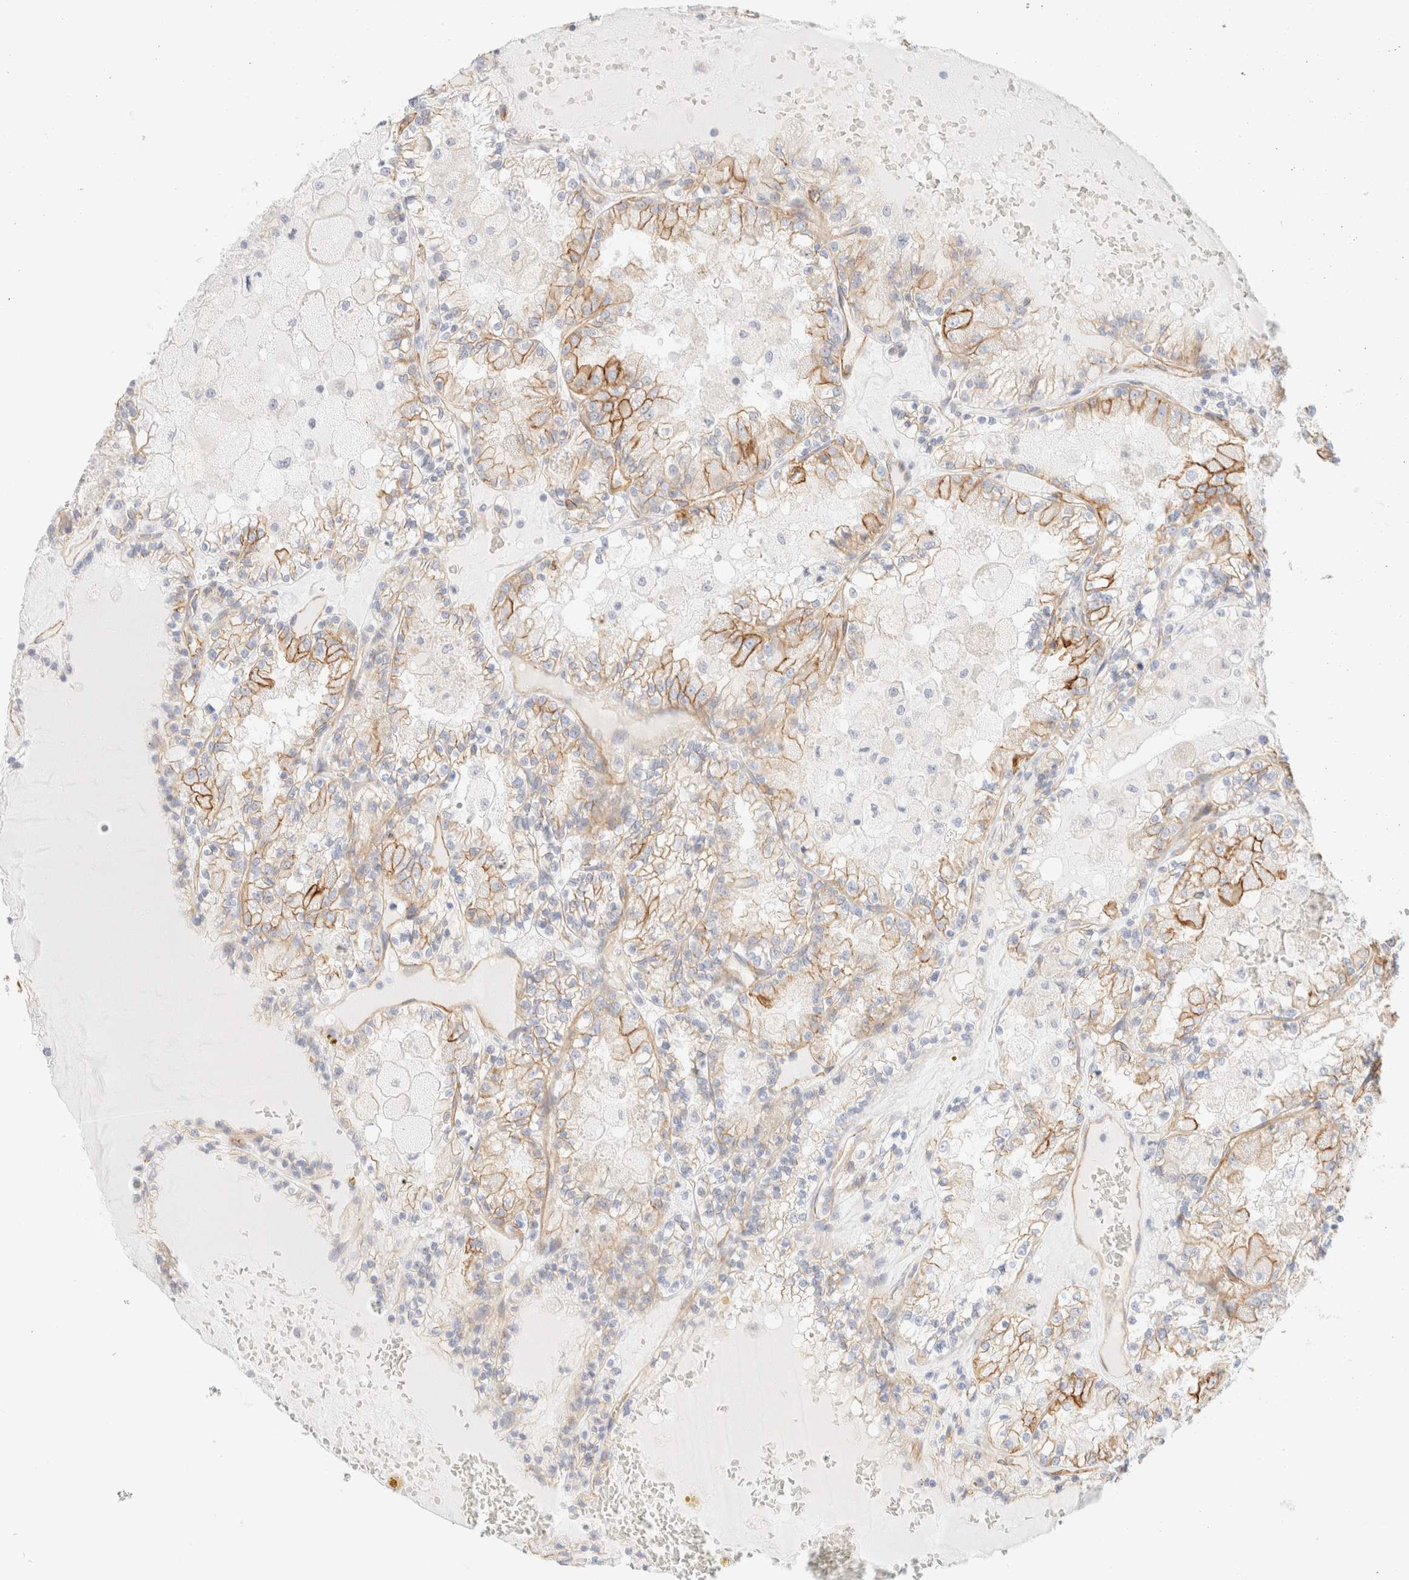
{"staining": {"intensity": "moderate", "quantity": "25%-75%", "location": "cytoplasmic/membranous"}, "tissue": "renal cancer", "cell_type": "Tumor cells", "image_type": "cancer", "snomed": [{"axis": "morphology", "description": "Adenocarcinoma, NOS"}, {"axis": "topography", "description": "Kidney"}], "caption": "Immunohistochemistry (DAB (3,3'-diaminobenzidine)) staining of renal cancer exhibits moderate cytoplasmic/membranous protein staining in about 25%-75% of tumor cells.", "gene": "CYB5R4", "patient": {"sex": "female", "age": 56}}